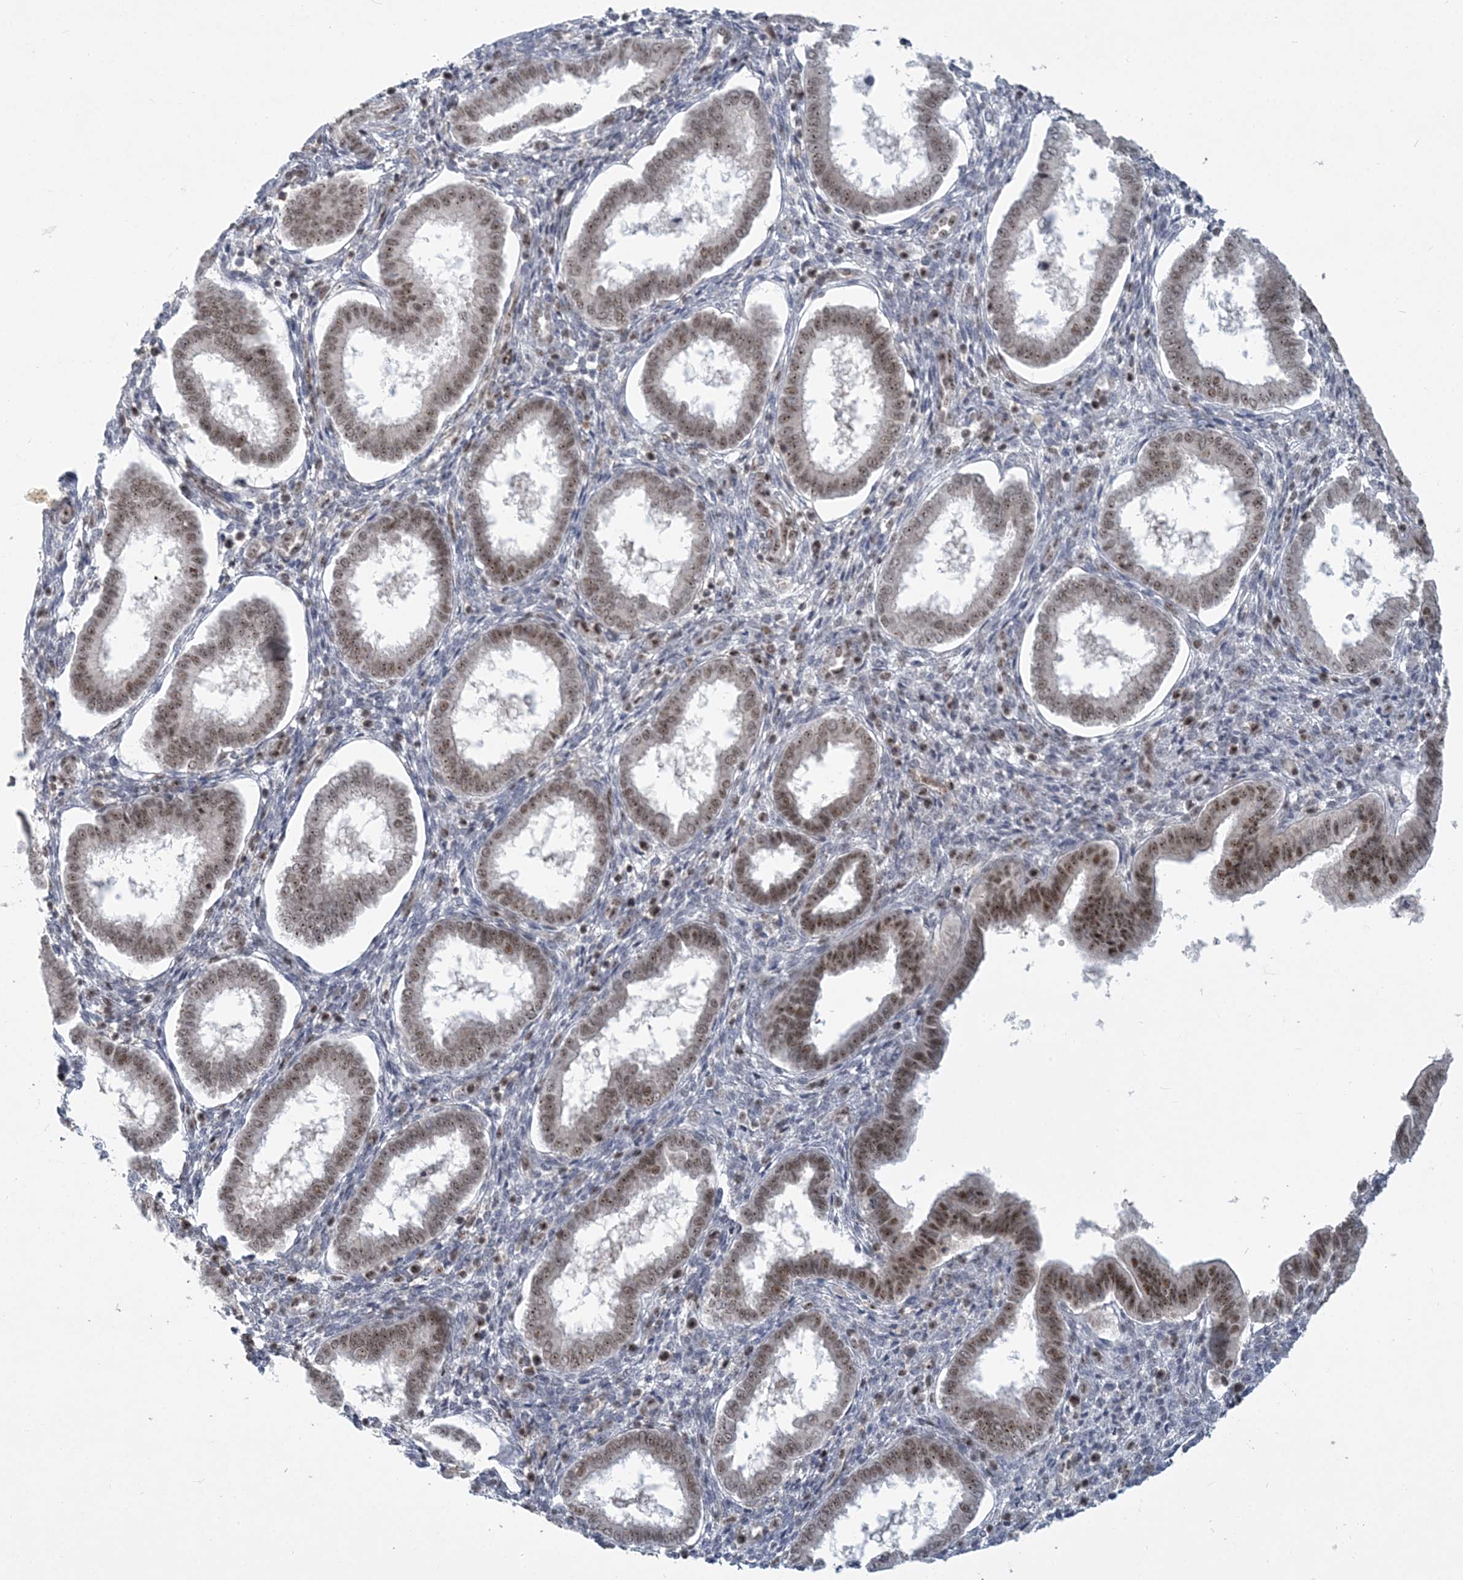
{"staining": {"intensity": "strong", "quantity": "<25%", "location": "nuclear"}, "tissue": "endometrium", "cell_type": "Cells in endometrial stroma", "image_type": "normal", "snomed": [{"axis": "morphology", "description": "Normal tissue, NOS"}, {"axis": "topography", "description": "Endometrium"}], "caption": "This photomicrograph displays normal endometrium stained with immunohistochemistry (IHC) to label a protein in brown. The nuclear of cells in endometrial stroma show strong positivity for the protein. Nuclei are counter-stained blue.", "gene": "PLRG1", "patient": {"sex": "female", "age": 24}}